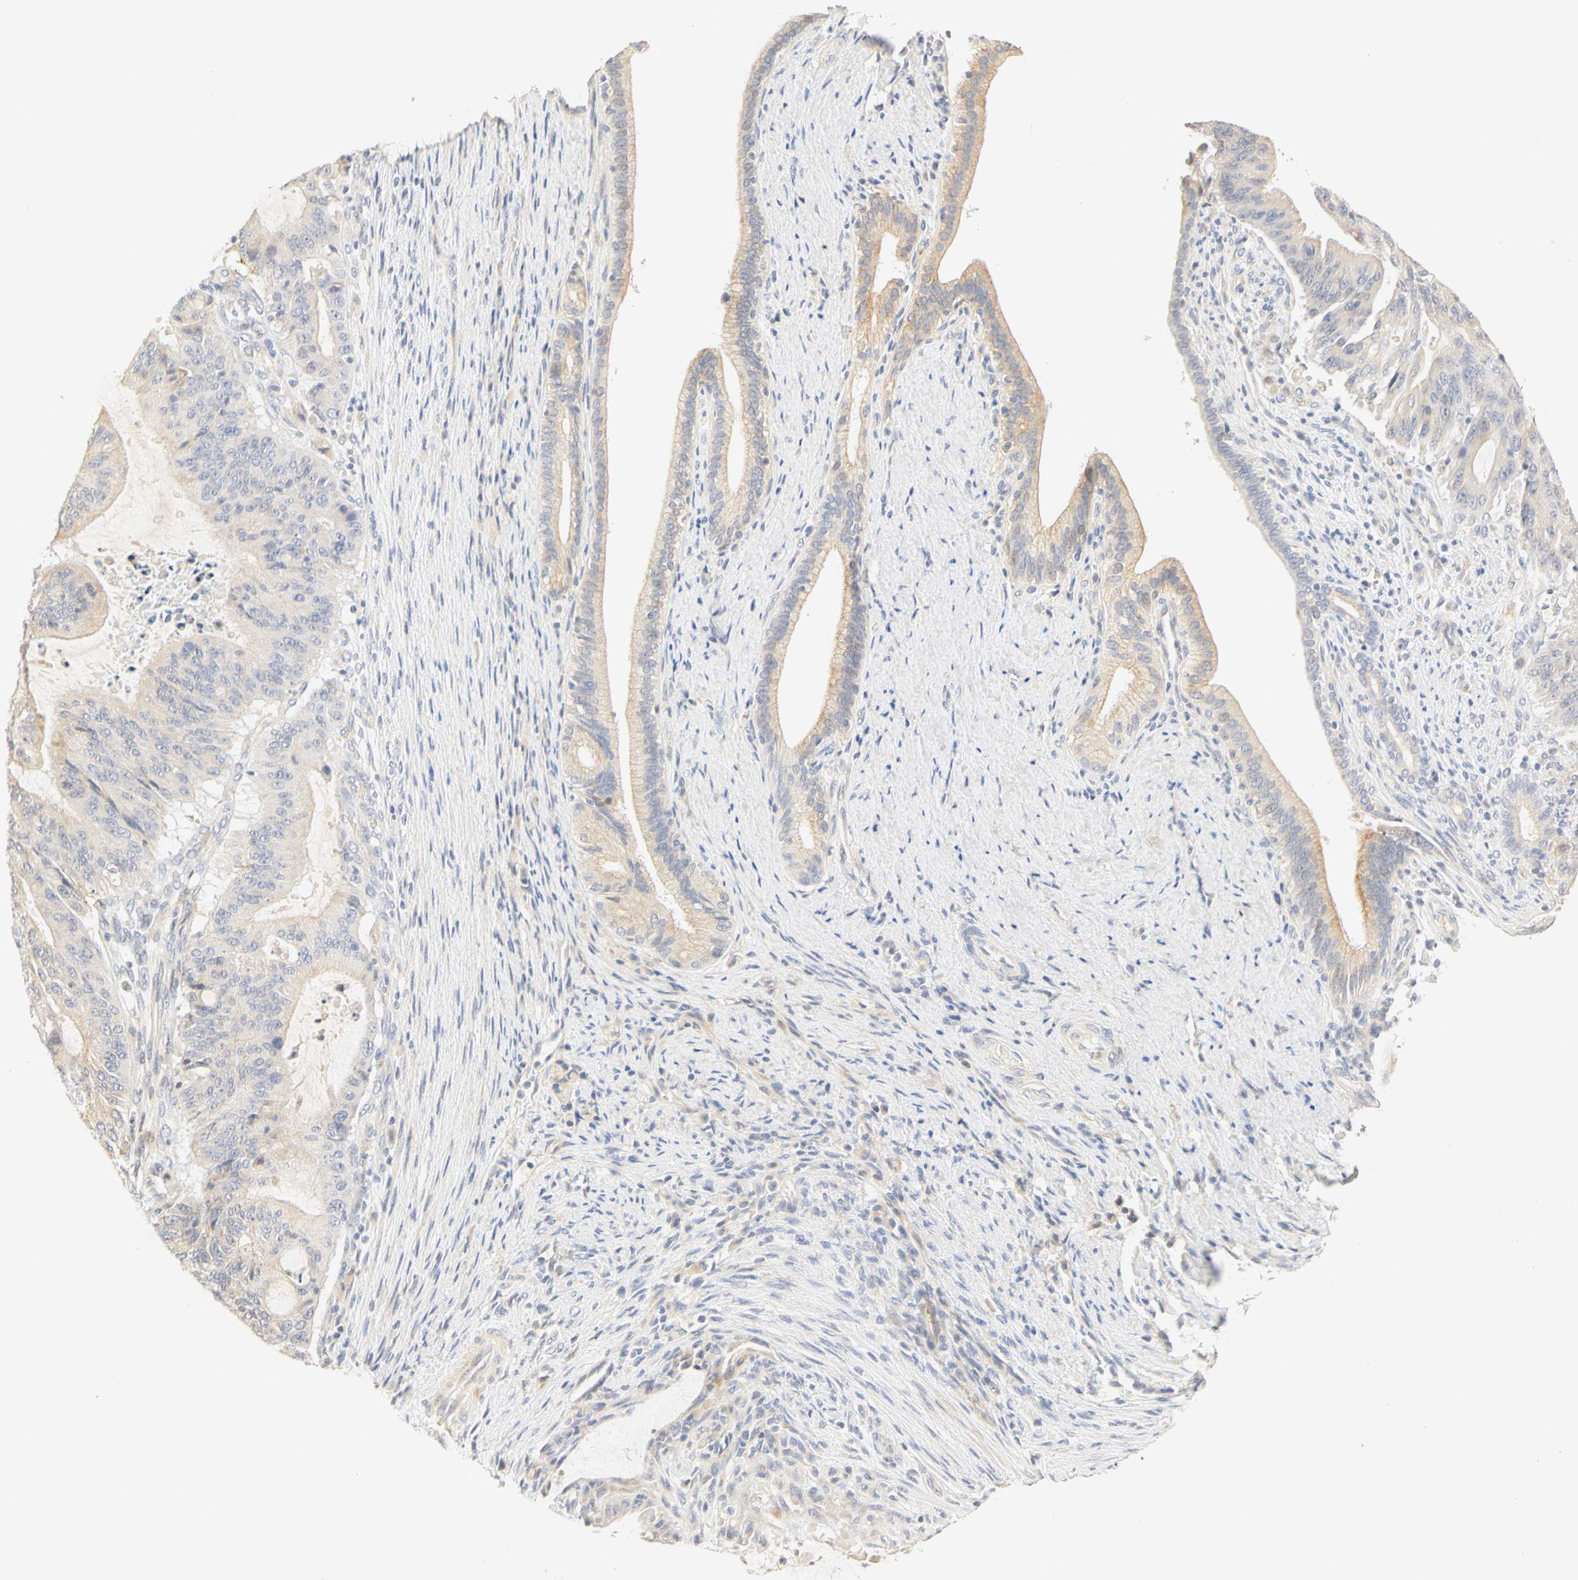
{"staining": {"intensity": "weak", "quantity": ">75%", "location": "cytoplasmic/membranous"}, "tissue": "liver cancer", "cell_type": "Tumor cells", "image_type": "cancer", "snomed": [{"axis": "morphology", "description": "Cholangiocarcinoma"}, {"axis": "topography", "description": "Liver"}], "caption": "A brown stain highlights weak cytoplasmic/membranous staining of a protein in liver cancer tumor cells.", "gene": "GNRH2", "patient": {"sex": "female", "age": 73}}